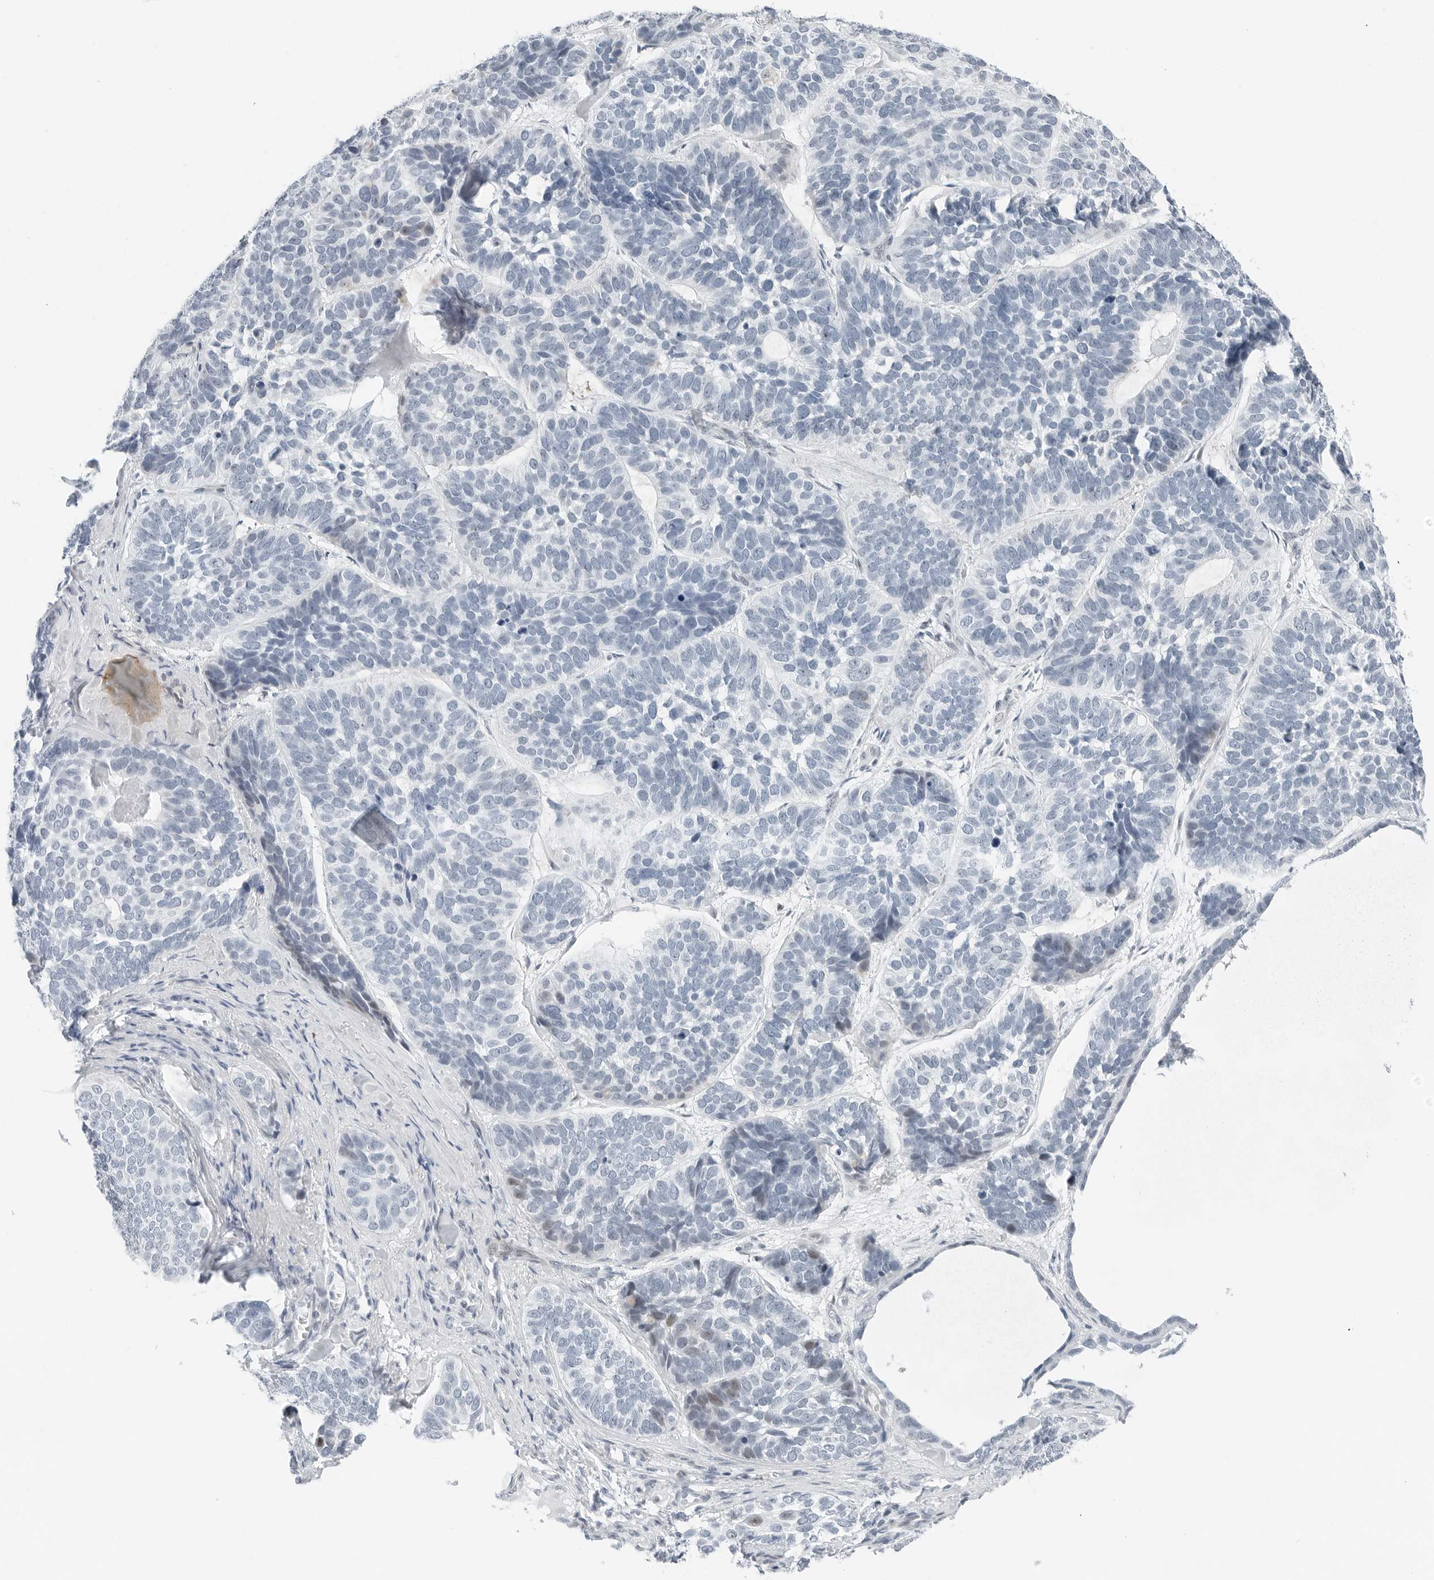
{"staining": {"intensity": "negative", "quantity": "none", "location": "none"}, "tissue": "skin cancer", "cell_type": "Tumor cells", "image_type": "cancer", "snomed": [{"axis": "morphology", "description": "Basal cell carcinoma"}, {"axis": "topography", "description": "Skin"}], "caption": "Immunohistochemistry (IHC) histopathology image of neoplastic tissue: basal cell carcinoma (skin) stained with DAB exhibits no significant protein positivity in tumor cells.", "gene": "NTMT2", "patient": {"sex": "male", "age": 62}}